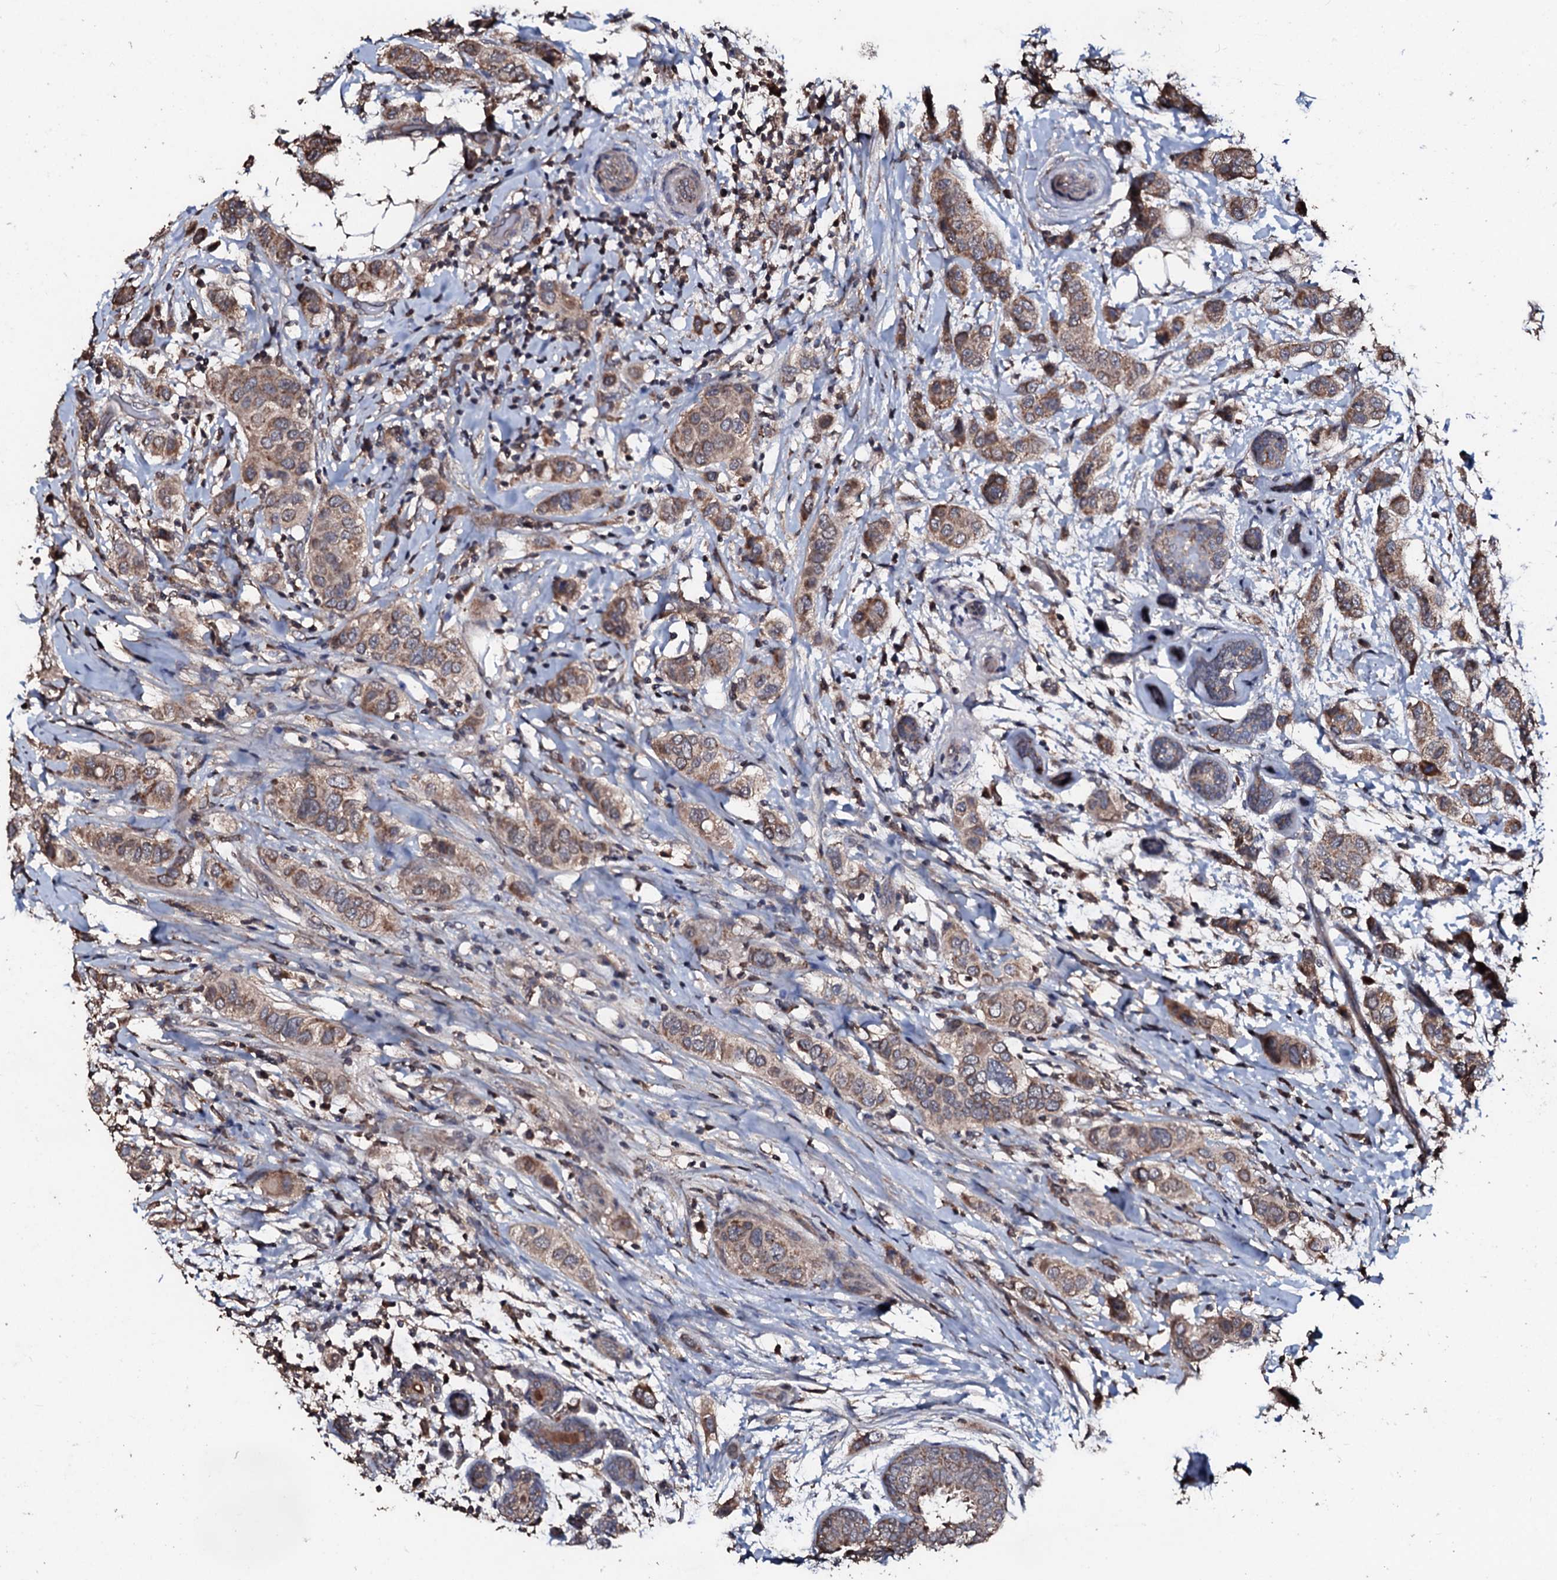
{"staining": {"intensity": "moderate", "quantity": ">75%", "location": "cytoplasmic/membranous"}, "tissue": "breast cancer", "cell_type": "Tumor cells", "image_type": "cancer", "snomed": [{"axis": "morphology", "description": "Lobular carcinoma"}, {"axis": "topography", "description": "Breast"}], "caption": "This histopathology image reveals immunohistochemistry staining of human breast cancer (lobular carcinoma), with medium moderate cytoplasmic/membranous staining in about >75% of tumor cells.", "gene": "SDHAF2", "patient": {"sex": "female", "age": 51}}